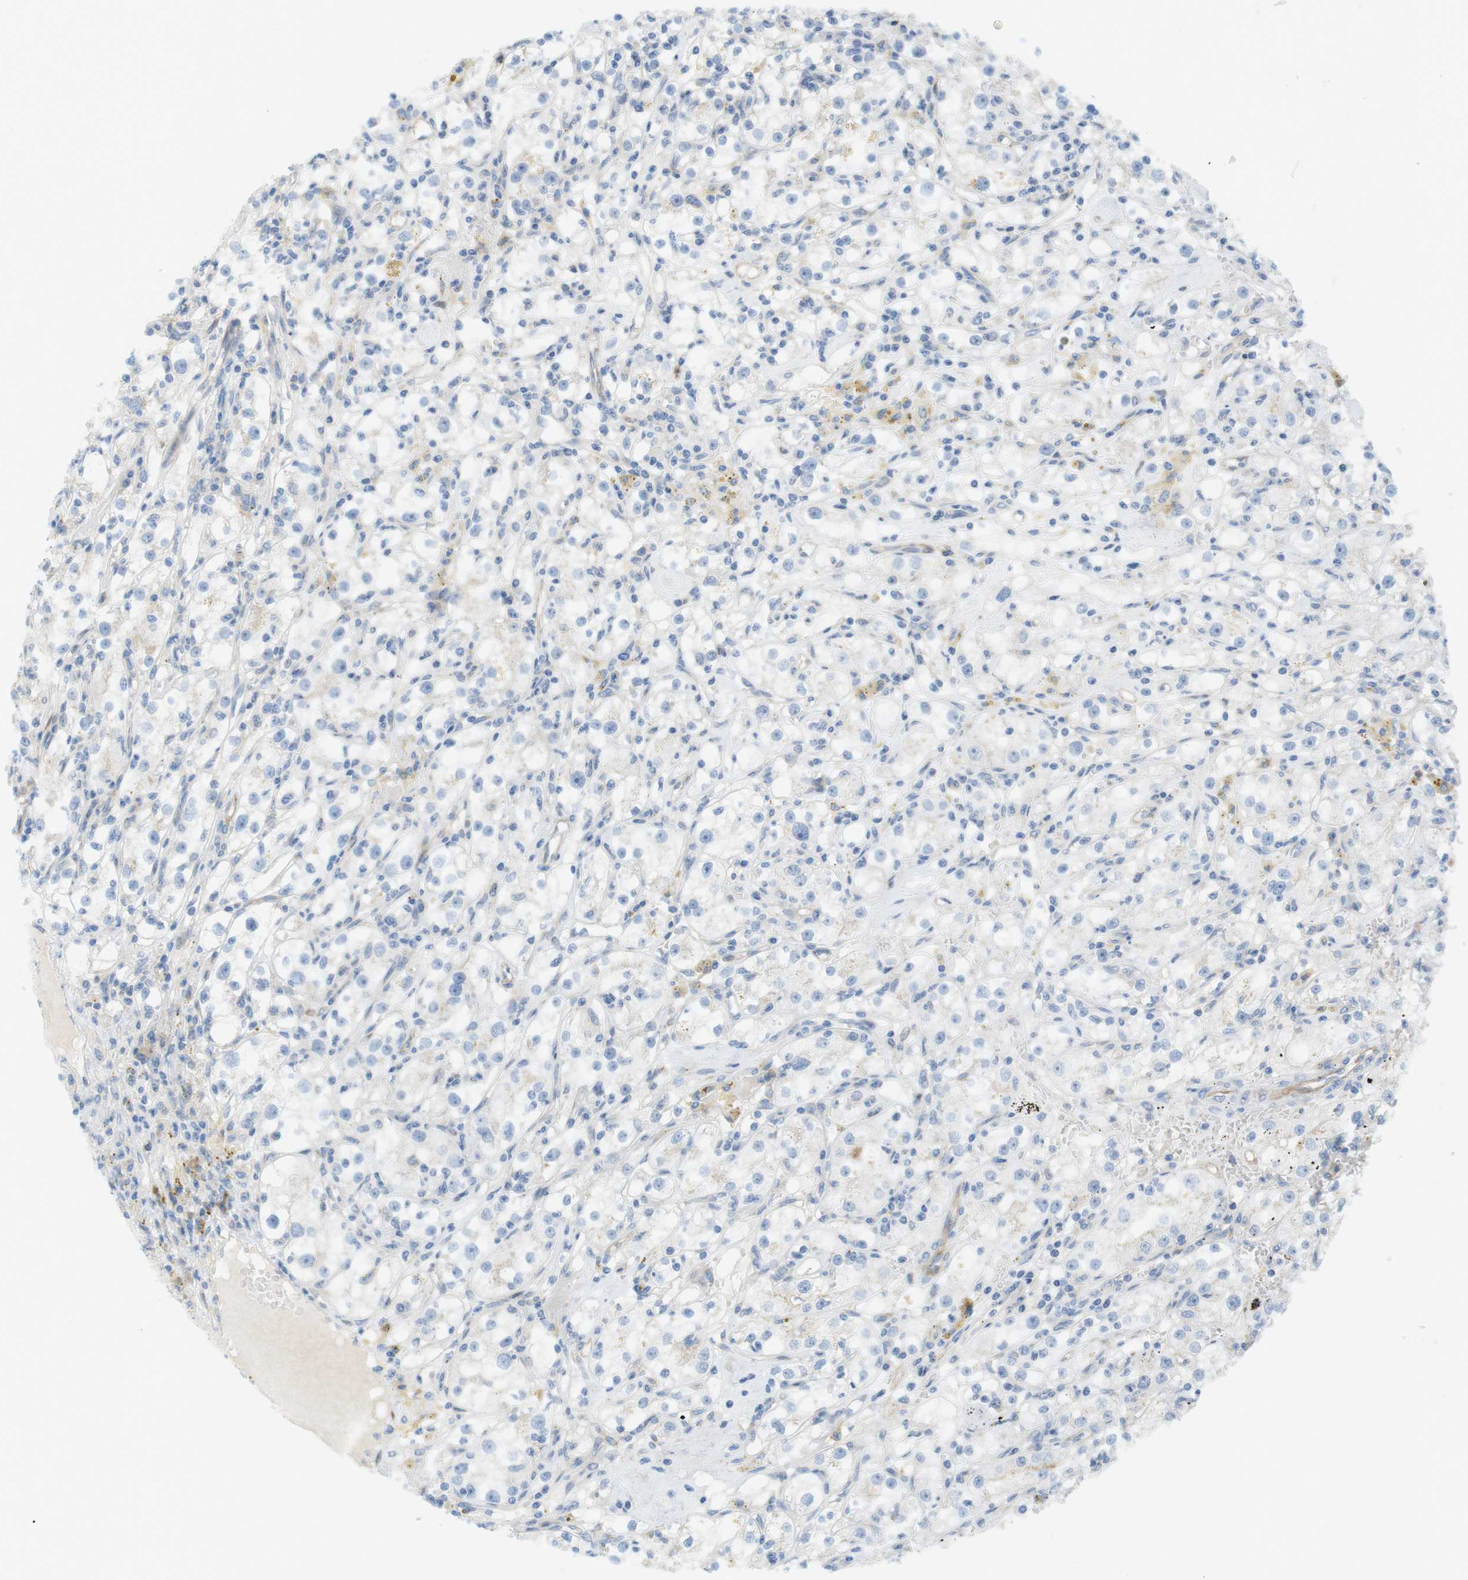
{"staining": {"intensity": "negative", "quantity": "none", "location": "none"}, "tissue": "renal cancer", "cell_type": "Tumor cells", "image_type": "cancer", "snomed": [{"axis": "morphology", "description": "Adenocarcinoma, NOS"}, {"axis": "topography", "description": "Kidney"}], "caption": "Immunohistochemical staining of renal cancer (adenocarcinoma) displays no significant positivity in tumor cells.", "gene": "GJC3", "patient": {"sex": "male", "age": 56}}